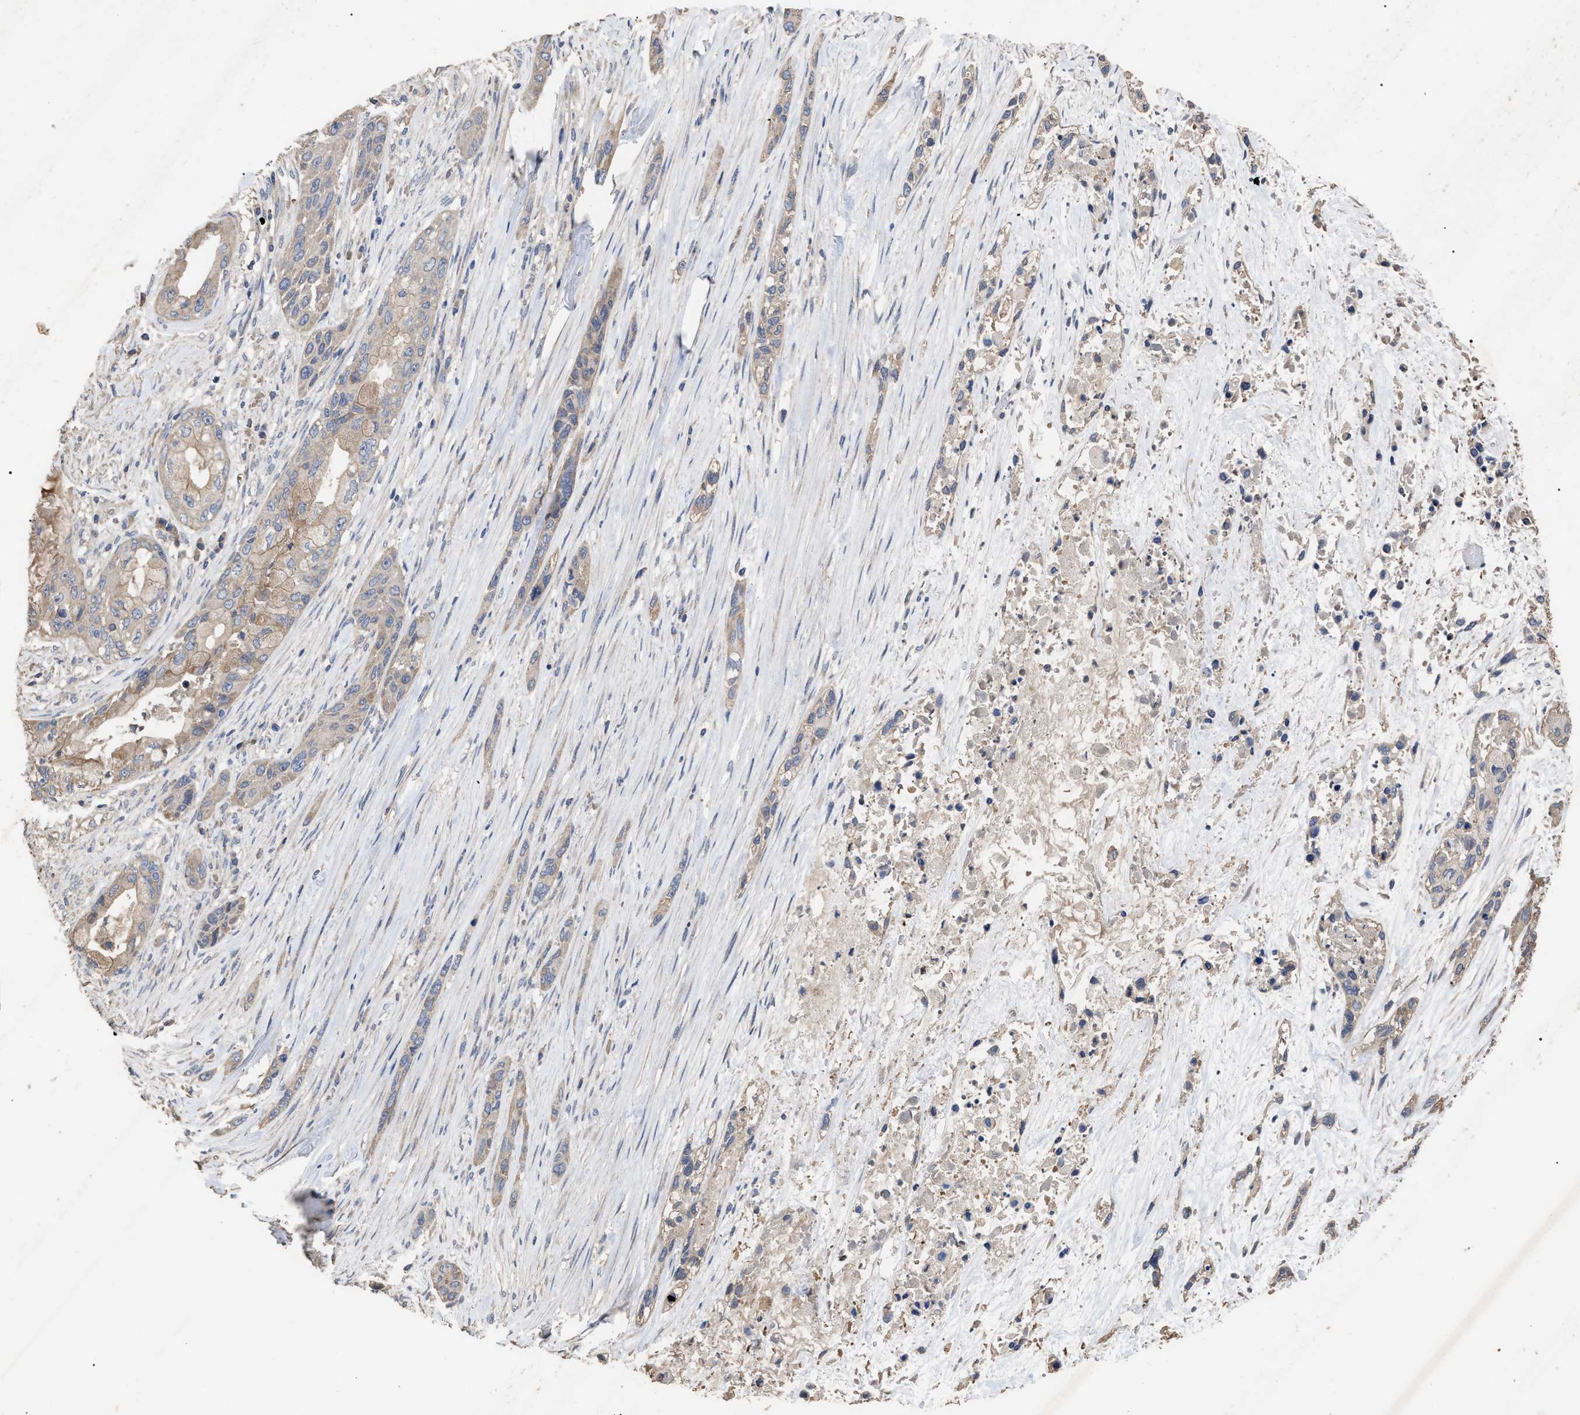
{"staining": {"intensity": "weak", "quantity": "25%-75%", "location": "cytoplasmic/membranous"}, "tissue": "pancreatic cancer", "cell_type": "Tumor cells", "image_type": "cancer", "snomed": [{"axis": "morphology", "description": "Adenocarcinoma, NOS"}, {"axis": "topography", "description": "Pancreas"}], "caption": "The micrograph exhibits staining of pancreatic cancer, revealing weak cytoplasmic/membranous protein expression (brown color) within tumor cells. (IHC, brightfield microscopy, high magnification).", "gene": "BTN2A1", "patient": {"sex": "male", "age": 53}}